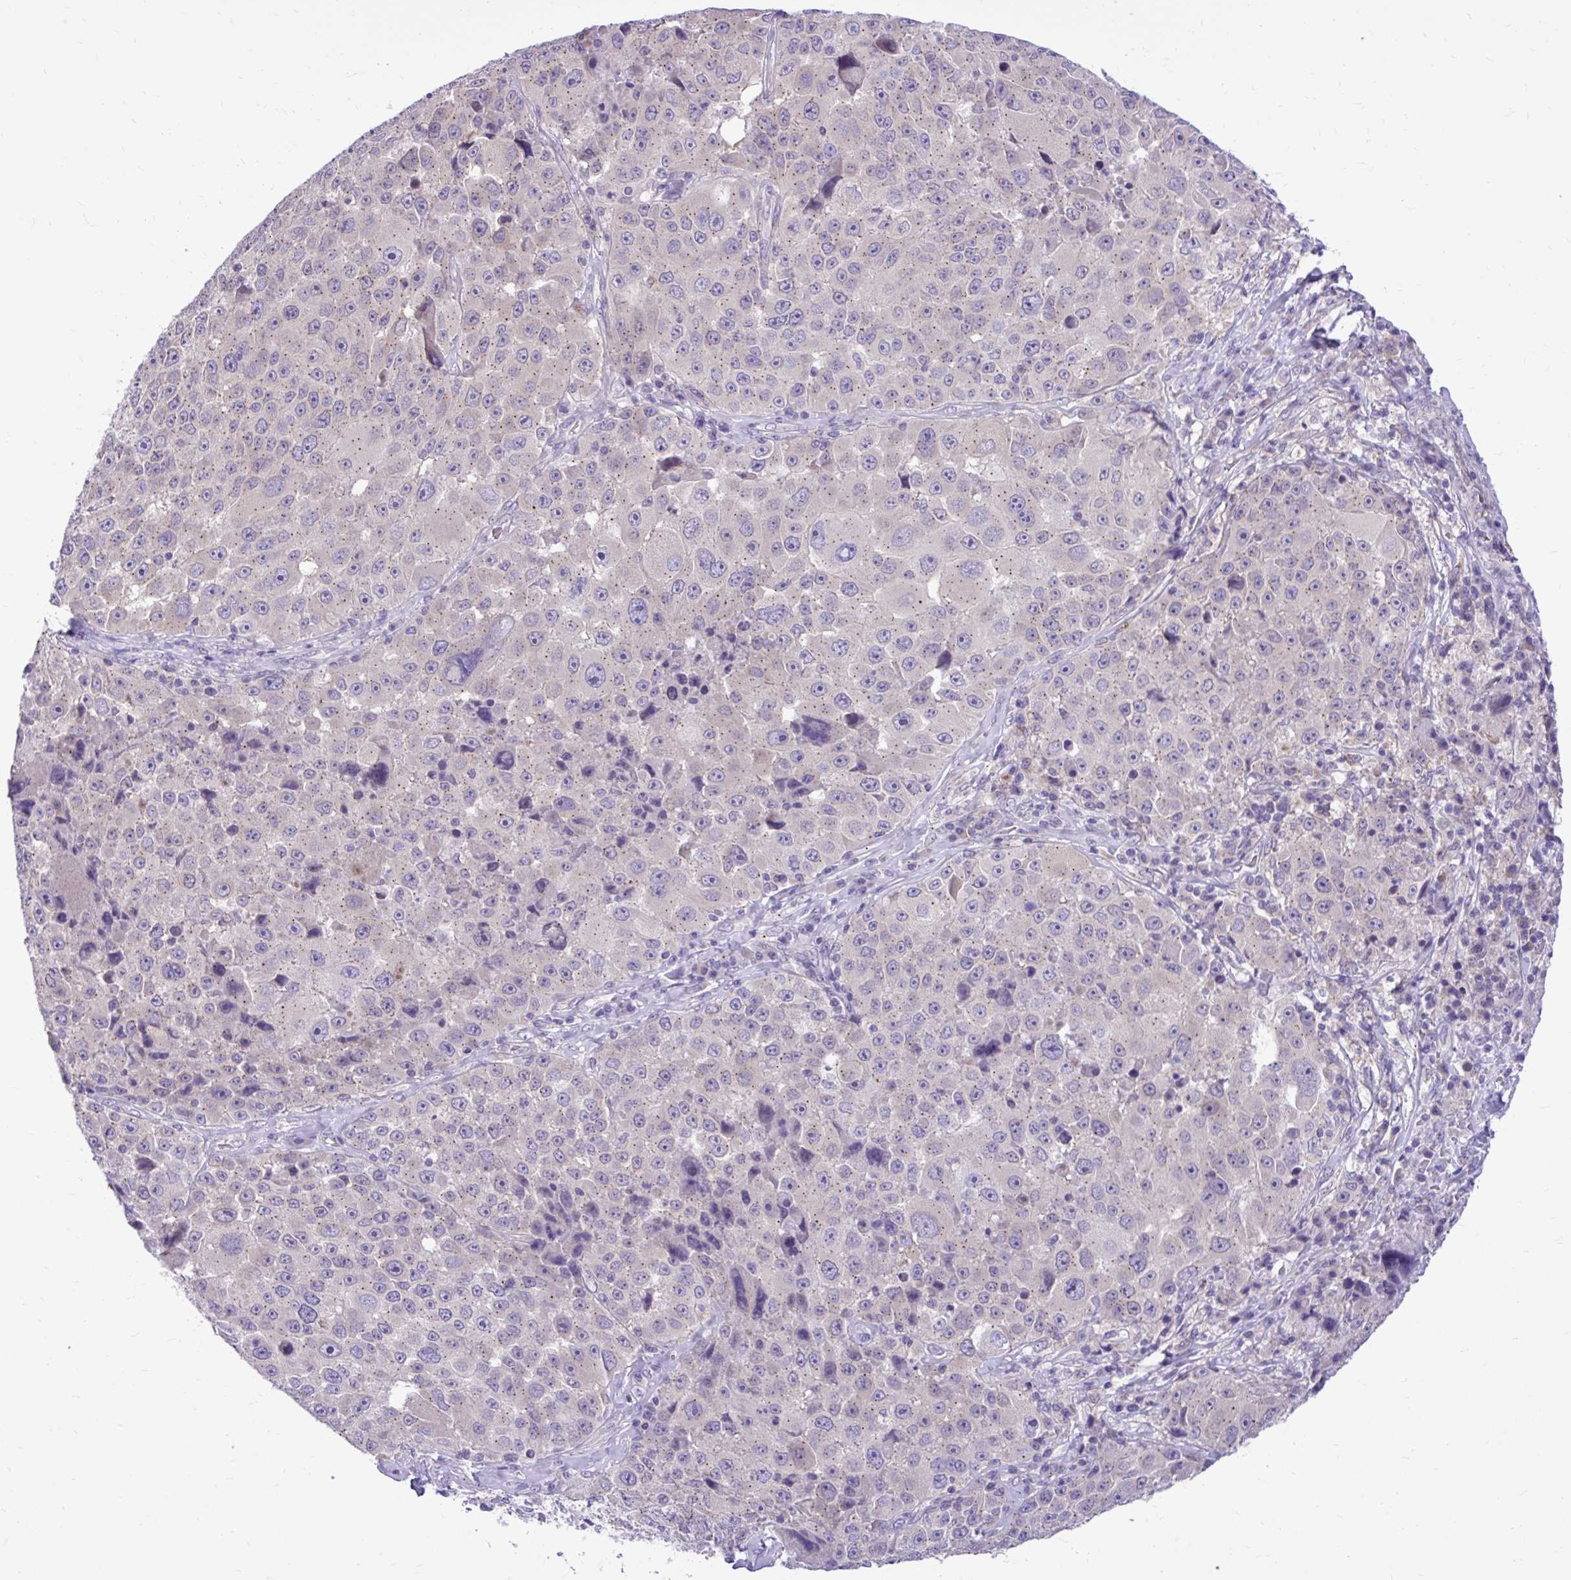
{"staining": {"intensity": "weak", "quantity": "25%-75%", "location": "cytoplasmic/membranous"}, "tissue": "melanoma", "cell_type": "Tumor cells", "image_type": "cancer", "snomed": [{"axis": "morphology", "description": "Malignant melanoma, Metastatic site"}, {"axis": "topography", "description": "Lymph node"}], "caption": "Melanoma stained with a brown dye shows weak cytoplasmic/membranous positive expression in approximately 25%-75% of tumor cells.", "gene": "CEACAM18", "patient": {"sex": "male", "age": 62}}